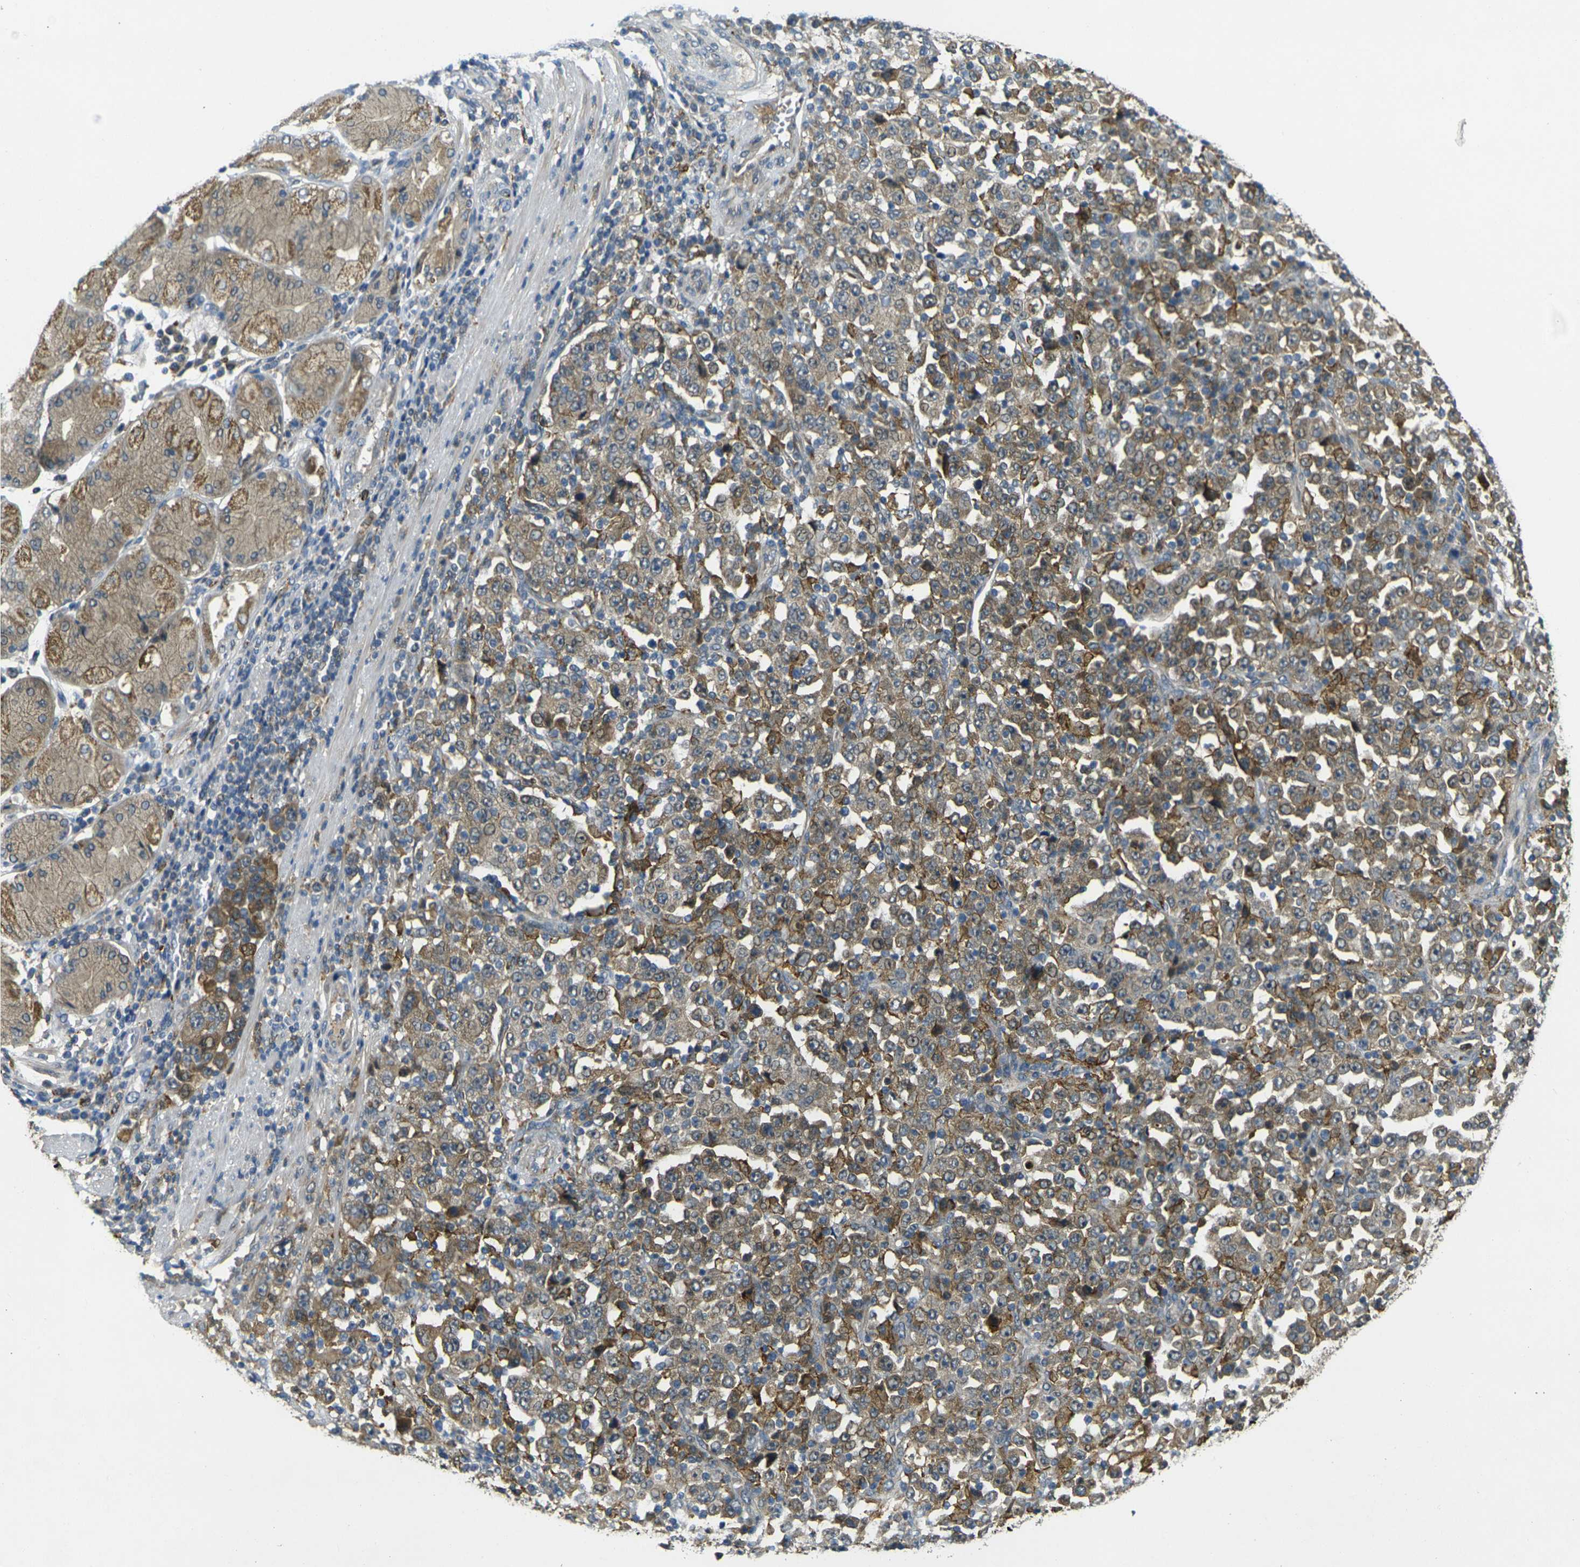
{"staining": {"intensity": "moderate", "quantity": "25%-75%", "location": "cytoplasmic/membranous"}, "tissue": "stomach cancer", "cell_type": "Tumor cells", "image_type": "cancer", "snomed": [{"axis": "morphology", "description": "Normal tissue, NOS"}, {"axis": "morphology", "description": "Adenocarcinoma, NOS"}, {"axis": "topography", "description": "Stomach, upper"}, {"axis": "topography", "description": "Stomach"}], "caption": "IHC (DAB (3,3'-diaminobenzidine)) staining of stomach adenocarcinoma displays moderate cytoplasmic/membranous protein staining in approximately 25%-75% of tumor cells.", "gene": "PIGL", "patient": {"sex": "male", "age": 59}}